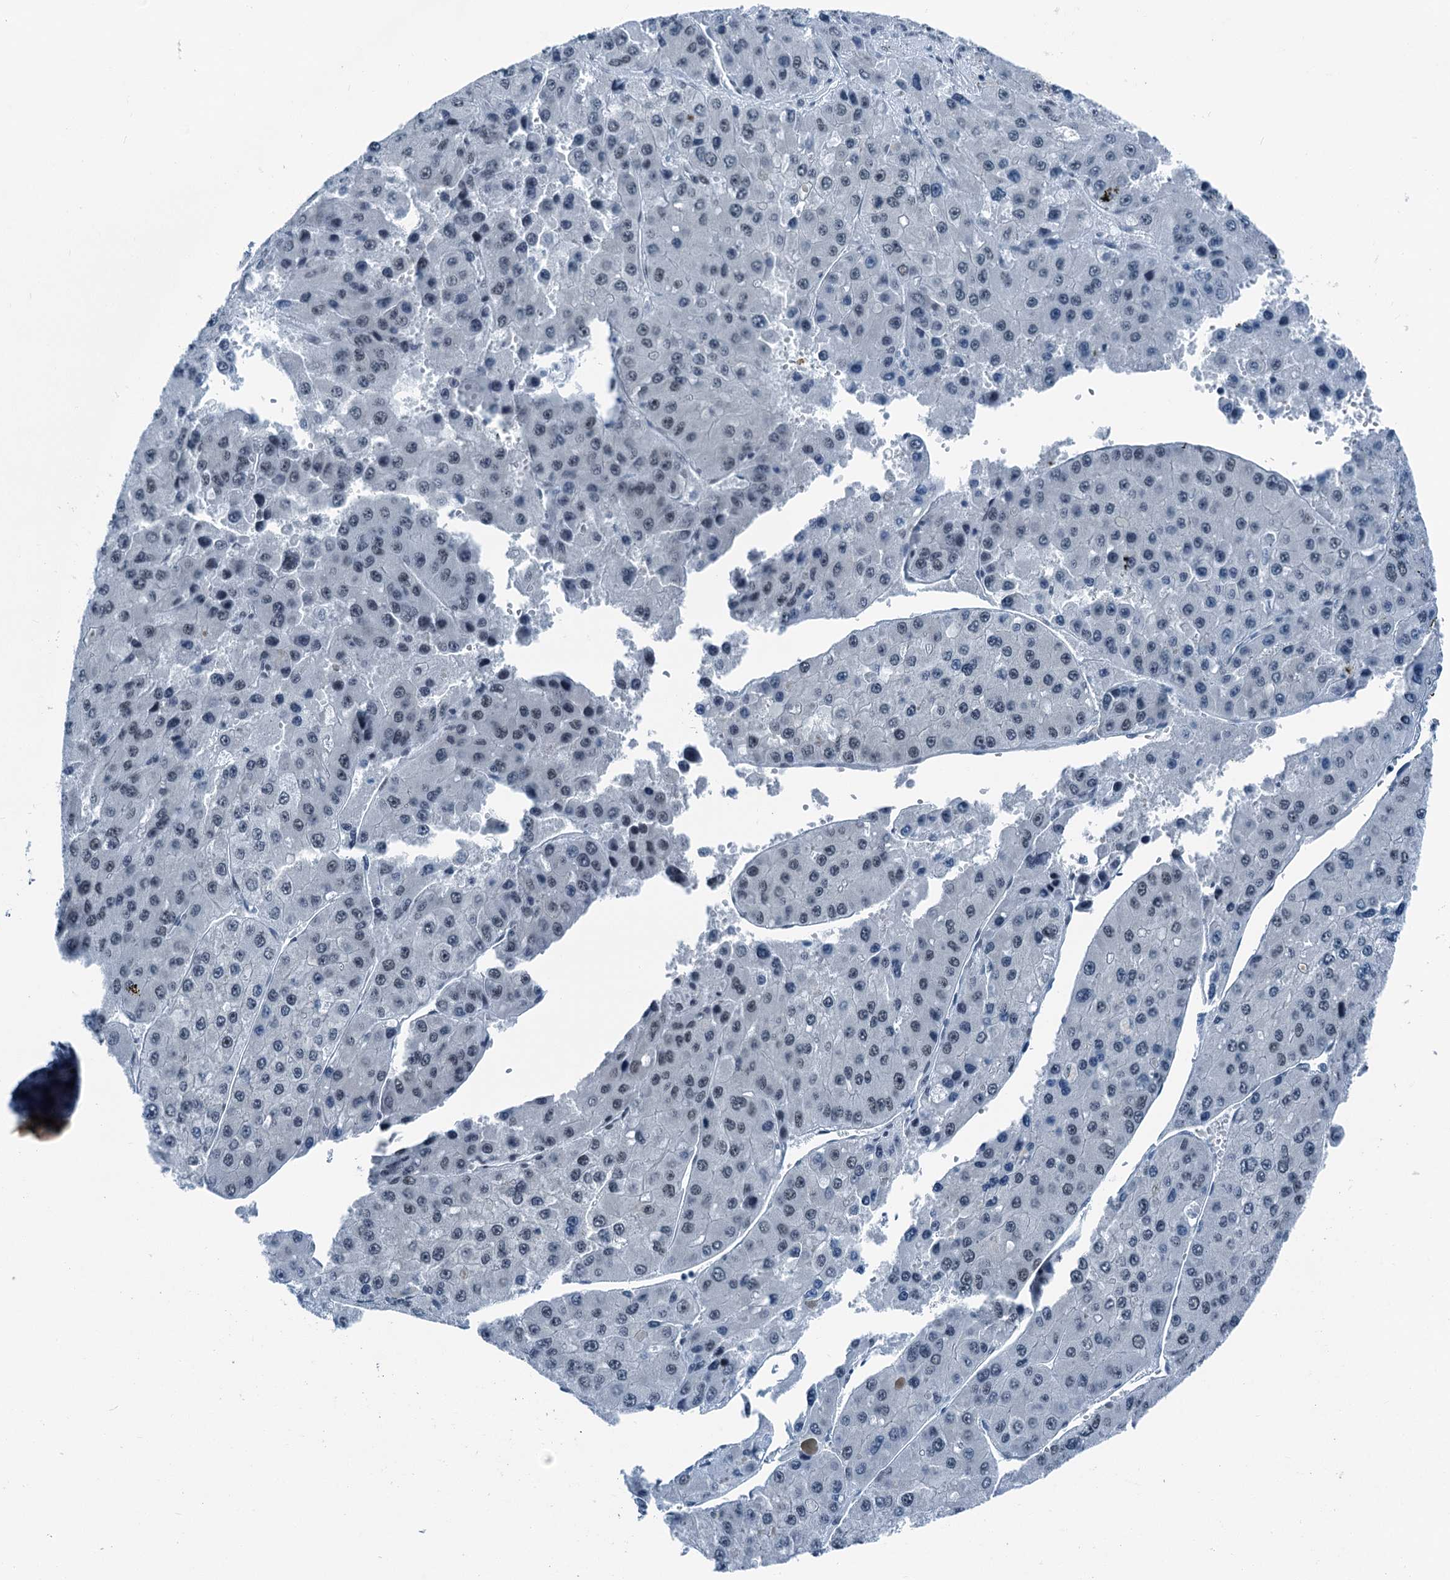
{"staining": {"intensity": "negative", "quantity": "none", "location": "none"}, "tissue": "liver cancer", "cell_type": "Tumor cells", "image_type": "cancer", "snomed": [{"axis": "morphology", "description": "Carcinoma, Hepatocellular, NOS"}, {"axis": "topography", "description": "Liver"}], "caption": "IHC image of human liver cancer (hepatocellular carcinoma) stained for a protein (brown), which reveals no positivity in tumor cells.", "gene": "TRPT1", "patient": {"sex": "female", "age": 73}}